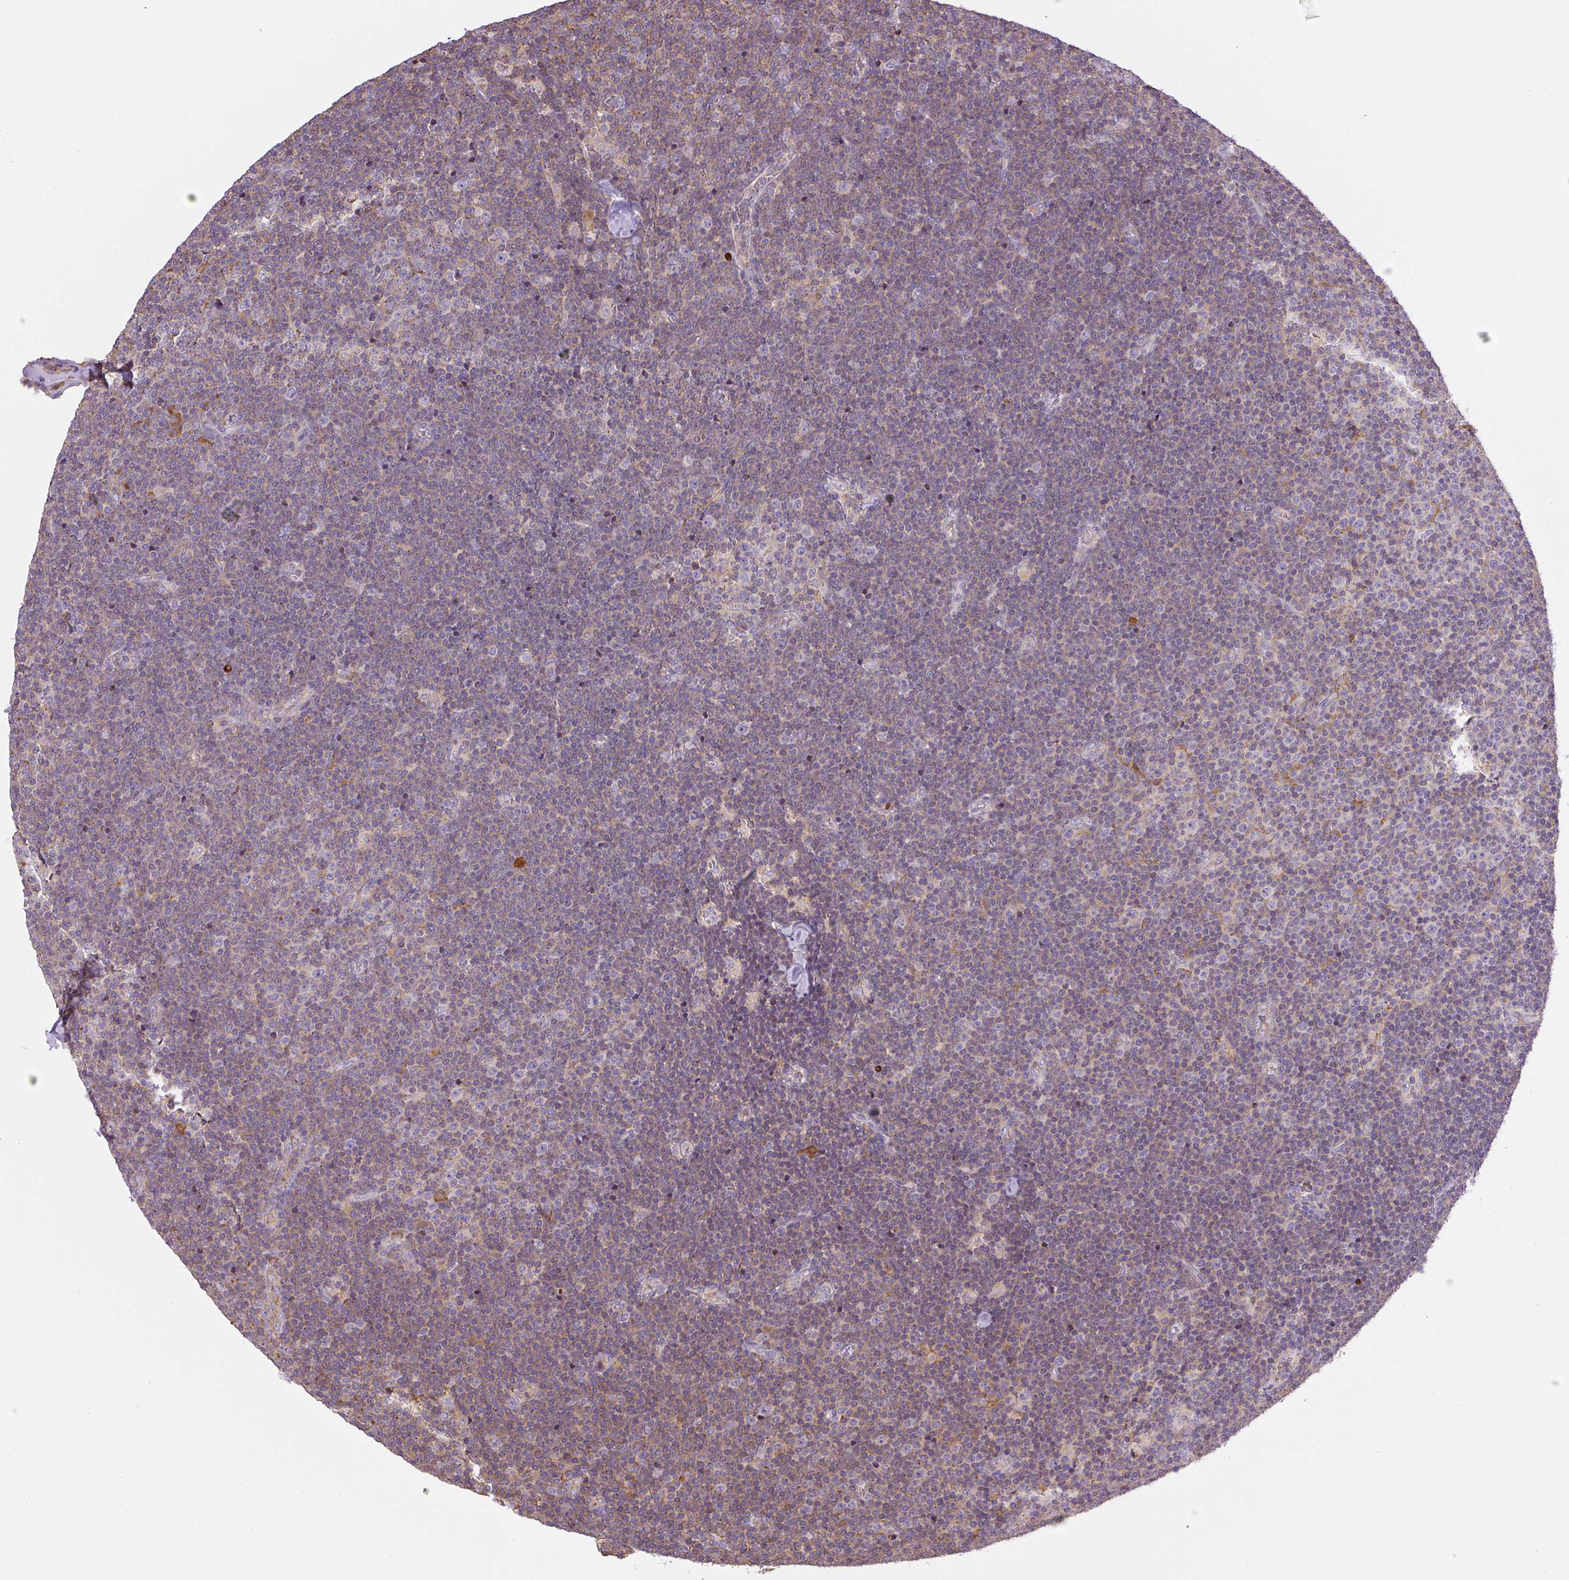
{"staining": {"intensity": "weak", "quantity": "<25%", "location": "cytoplasmic/membranous"}, "tissue": "lymphoma", "cell_type": "Tumor cells", "image_type": "cancer", "snomed": [{"axis": "morphology", "description": "Malignant lymphoma, non-Hodgkin's type, Low grade"}, {"axis": "topography", "description": "Lymph node"}], "caption": "IHC micrograph of human low-grade malignant lymphoma, non-Hodgkin's type stained for a protein (brown), which reveals no staining in tumor cells.", "gene": "PIP5KL1", "patient": {"sex": "male", "age": 48}}